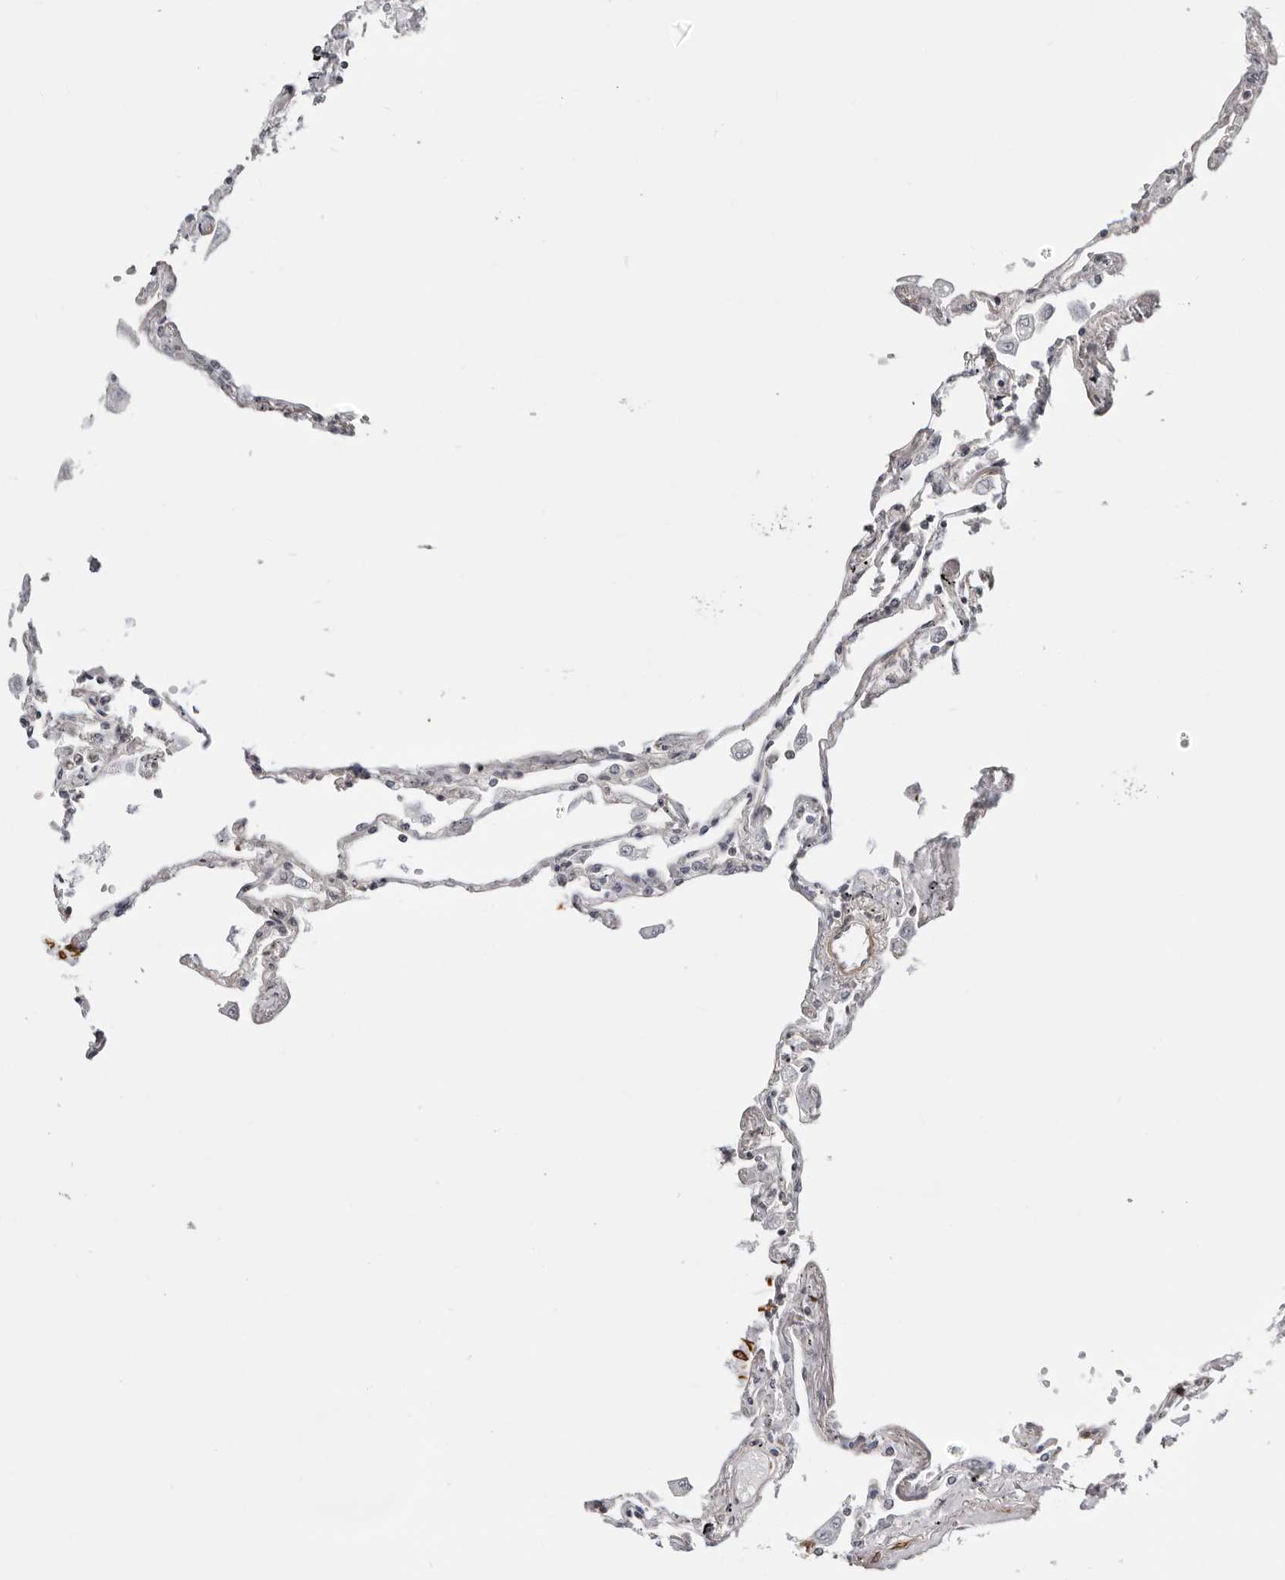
{"staining": {"intensity": "negative", "quantity": "none", "location": "none"}, "tissue": "lung", "cell_type": "Alveolar cells", "image_type": "normal", "snomed": [{"axis": "morphology", "description": "Normal tissue, NOS"}, {"axis": "topography", "description": "Lung"}], "caption": "Alveolar cells are negative for protein expression in unremarkable human lung. (DAB (3,3'-diaminobenzidine) immunohistochemistry (IHC) visualized using brightfield microscopy, high magnification).", "gene": "UNK", "patient": {"sex": "female", "age": 67}}